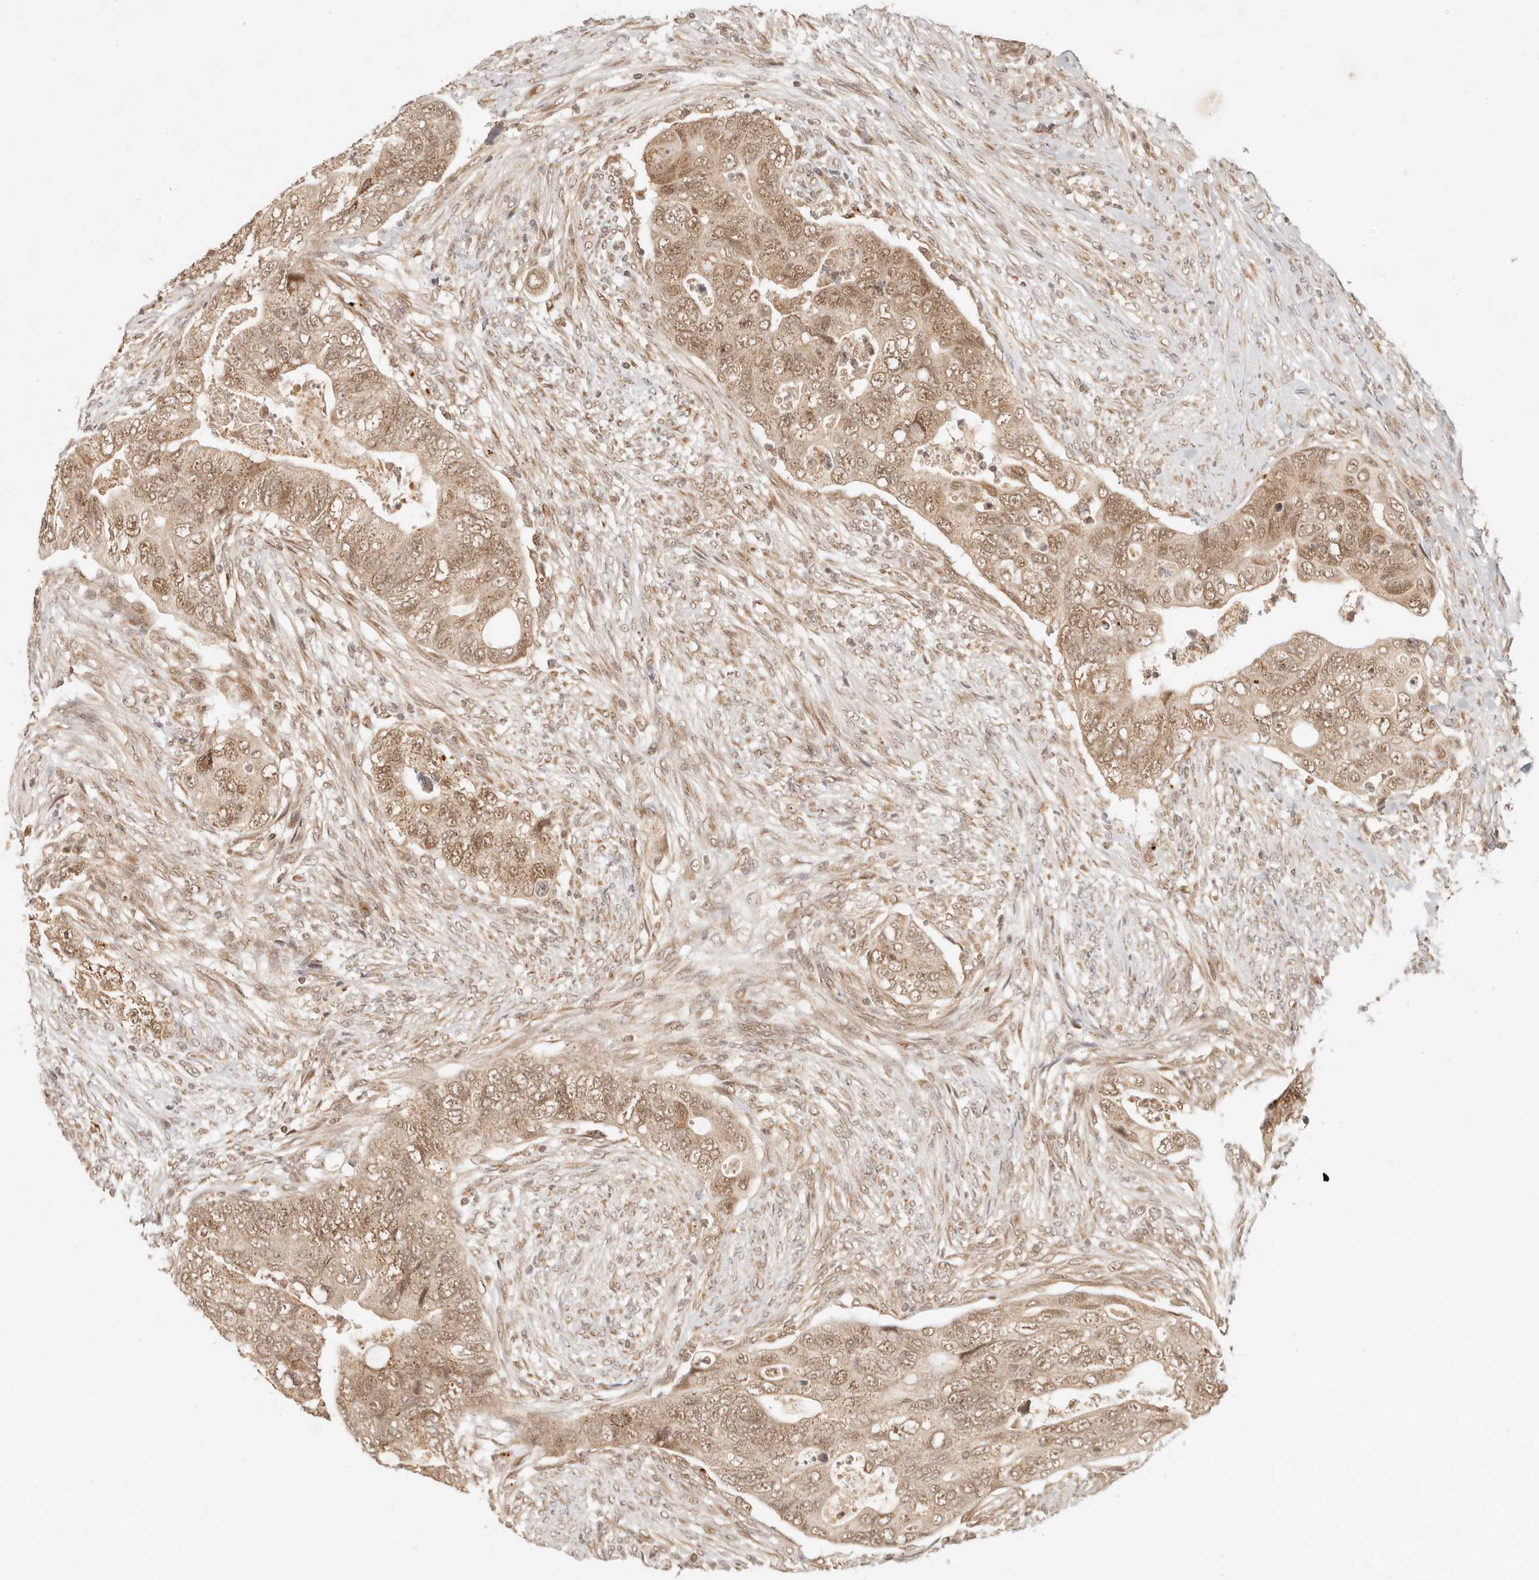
{"staining": {"intensity": "moderate", "quantity": ">75%", "location": "cytoplasmic/membranous,nuclear"}, "tissue": "colorectal cancer", "cell_type": "Tumor cells", "image_type": "cancer", "snomed": [{"axis": "morphology", "description": "Adenocarcinoma, NOS"}, {"axis": "topography", "description": "Rectum"}], "caption": "IHC histopathology image of human adenocarcinoma (colorectal) stained for a protein (brown), which shows medium levels of moderate cytoplasmic/membranous and nuclear staining in about >75% of tumor cells.", "gene": "INTS11", "patient": {"sex": "male", "age": 63}}